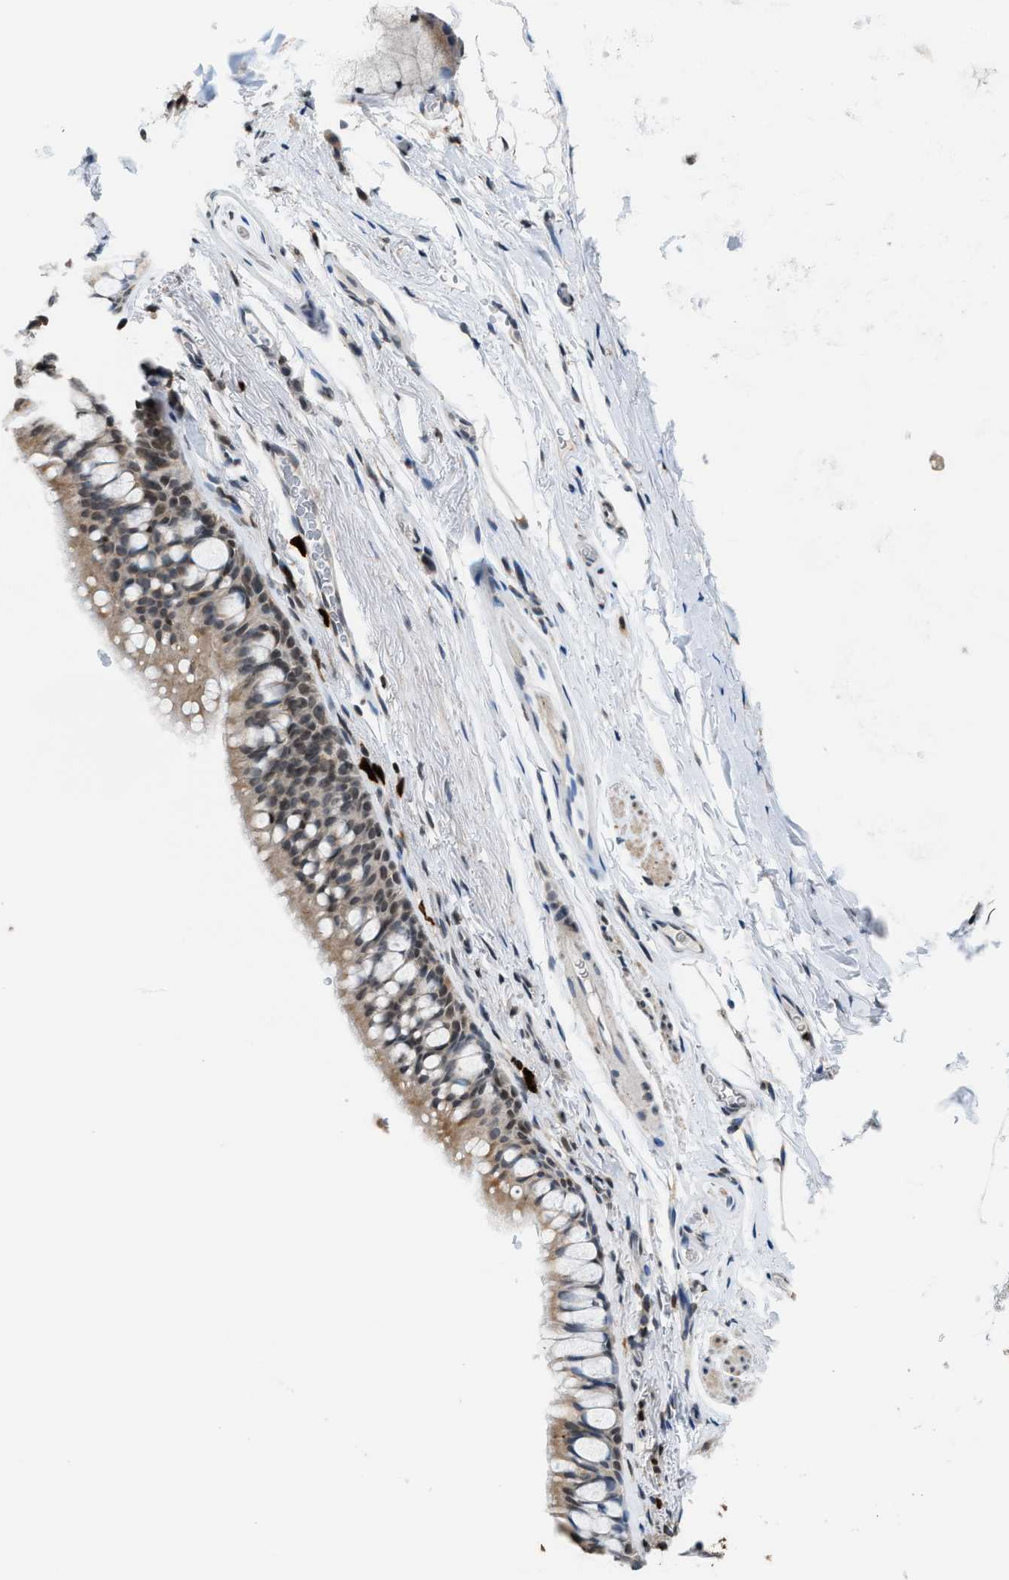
{"staining": {"intensity": "weak", "quantity": ">75%", "location": "cytoplasmic/membranous,nuclear"}, "tissue": "bronchus", "cell_type": "Respiratory epithelial cells", "image_type": "normal", "snomed": [{"axis": "morphology", "description": "Normal tissue, NOS"}, {"axis": "topography", "description": "Cartilage tissue"}, {"axis": "topography", "description": "Bronchus"}], "caption": "Respiratory epithelial cells demonstrate low levels of weak cytoplasmic/membranous,nuclear positivity in approximately >75% of cells in normal bronchus.", "gene": "PRUNE2", "patient": {"sex": "female", "age": 53}}